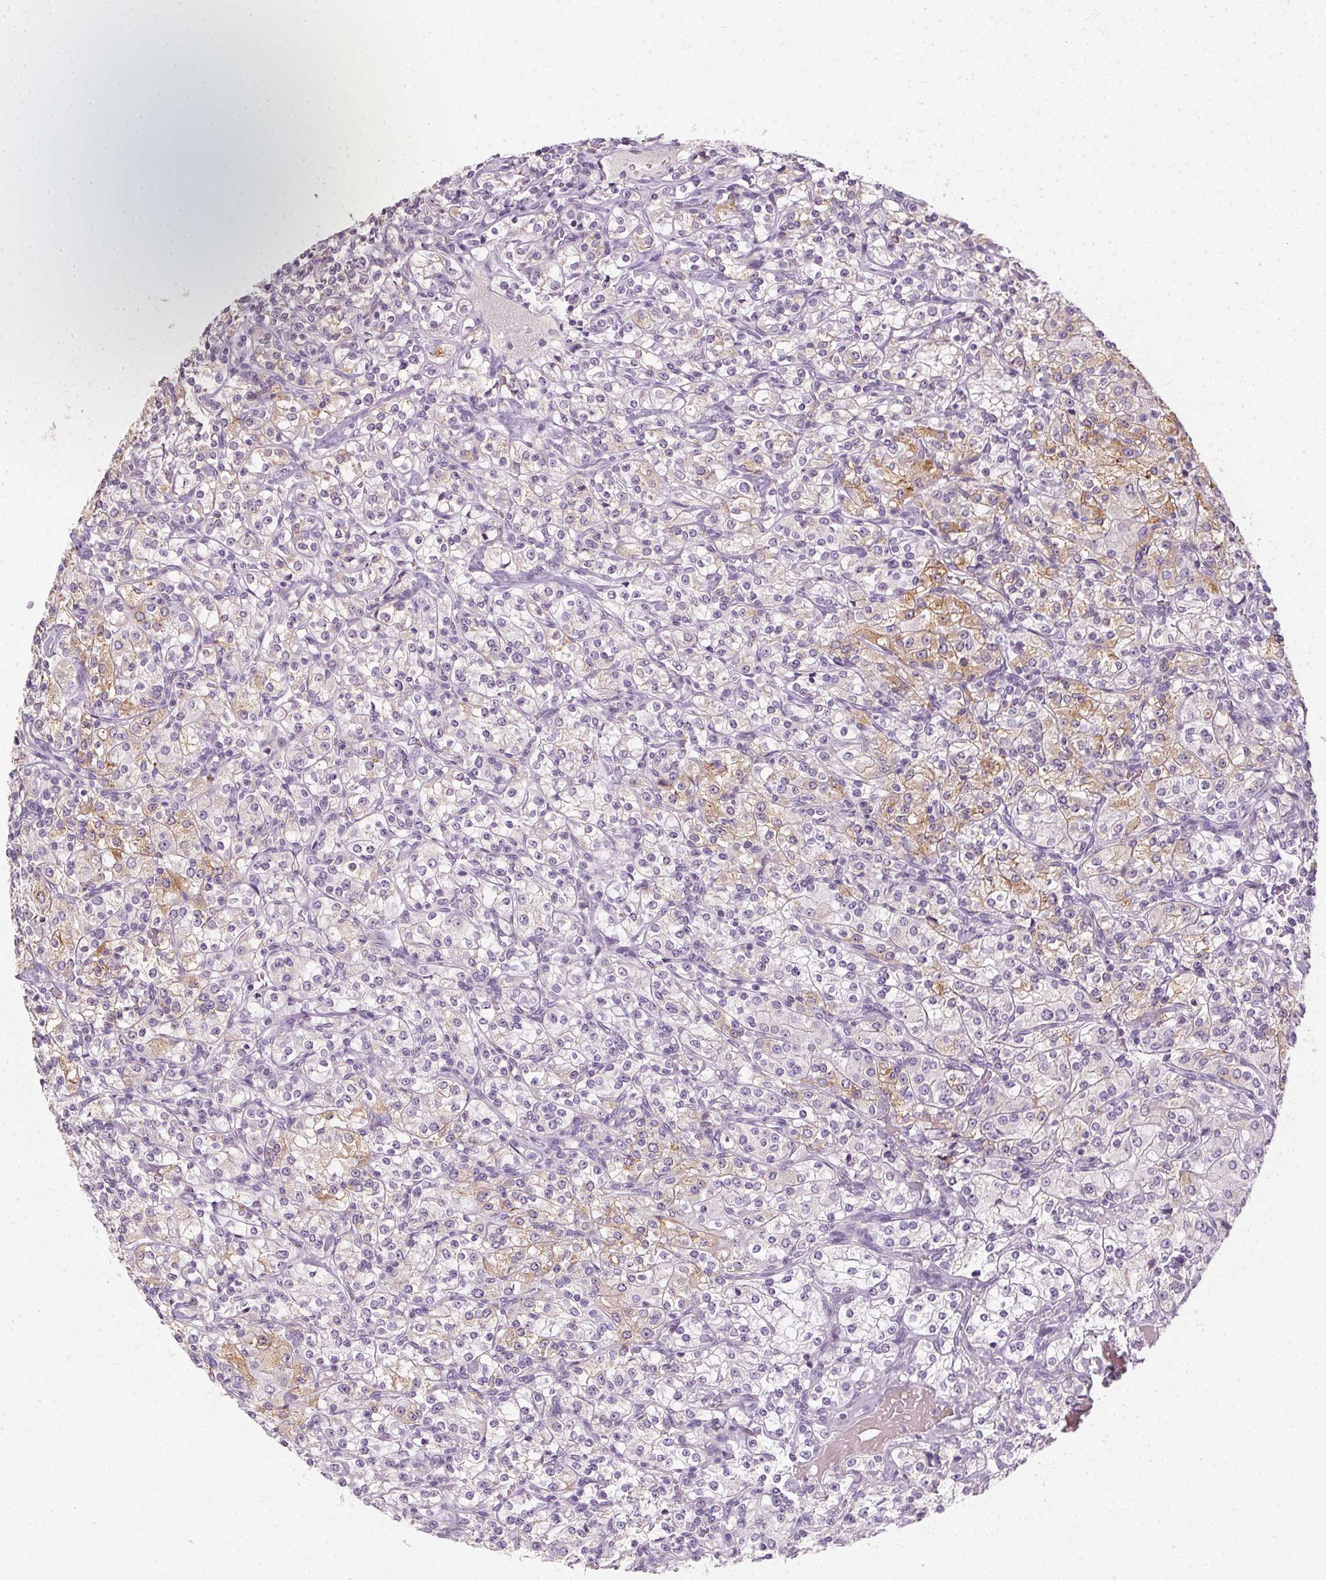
{"staining": {"intensity": "moderate", "quantity": "<25%", "location": "cytoplasmic/membranous"}, "tissue": "renal cancer", "cell_type": "Tumor cells", "image_type": "cancer", "snomed": [{"axis": "morphology", "description": "Adenocarcinoma, NOS"}, {"axis": "topography", "description": "Kidney"}], "caption": "Immunohistochemistry (IHC) (DAB) staining of human adenocarcinoma (renal) demonstrates moderate cytoplasmic/membranous protein positivity in approximately <25% of tumor cells.", "gene": "TMEM72", "patient": {"sex": "male", "age": 77}}